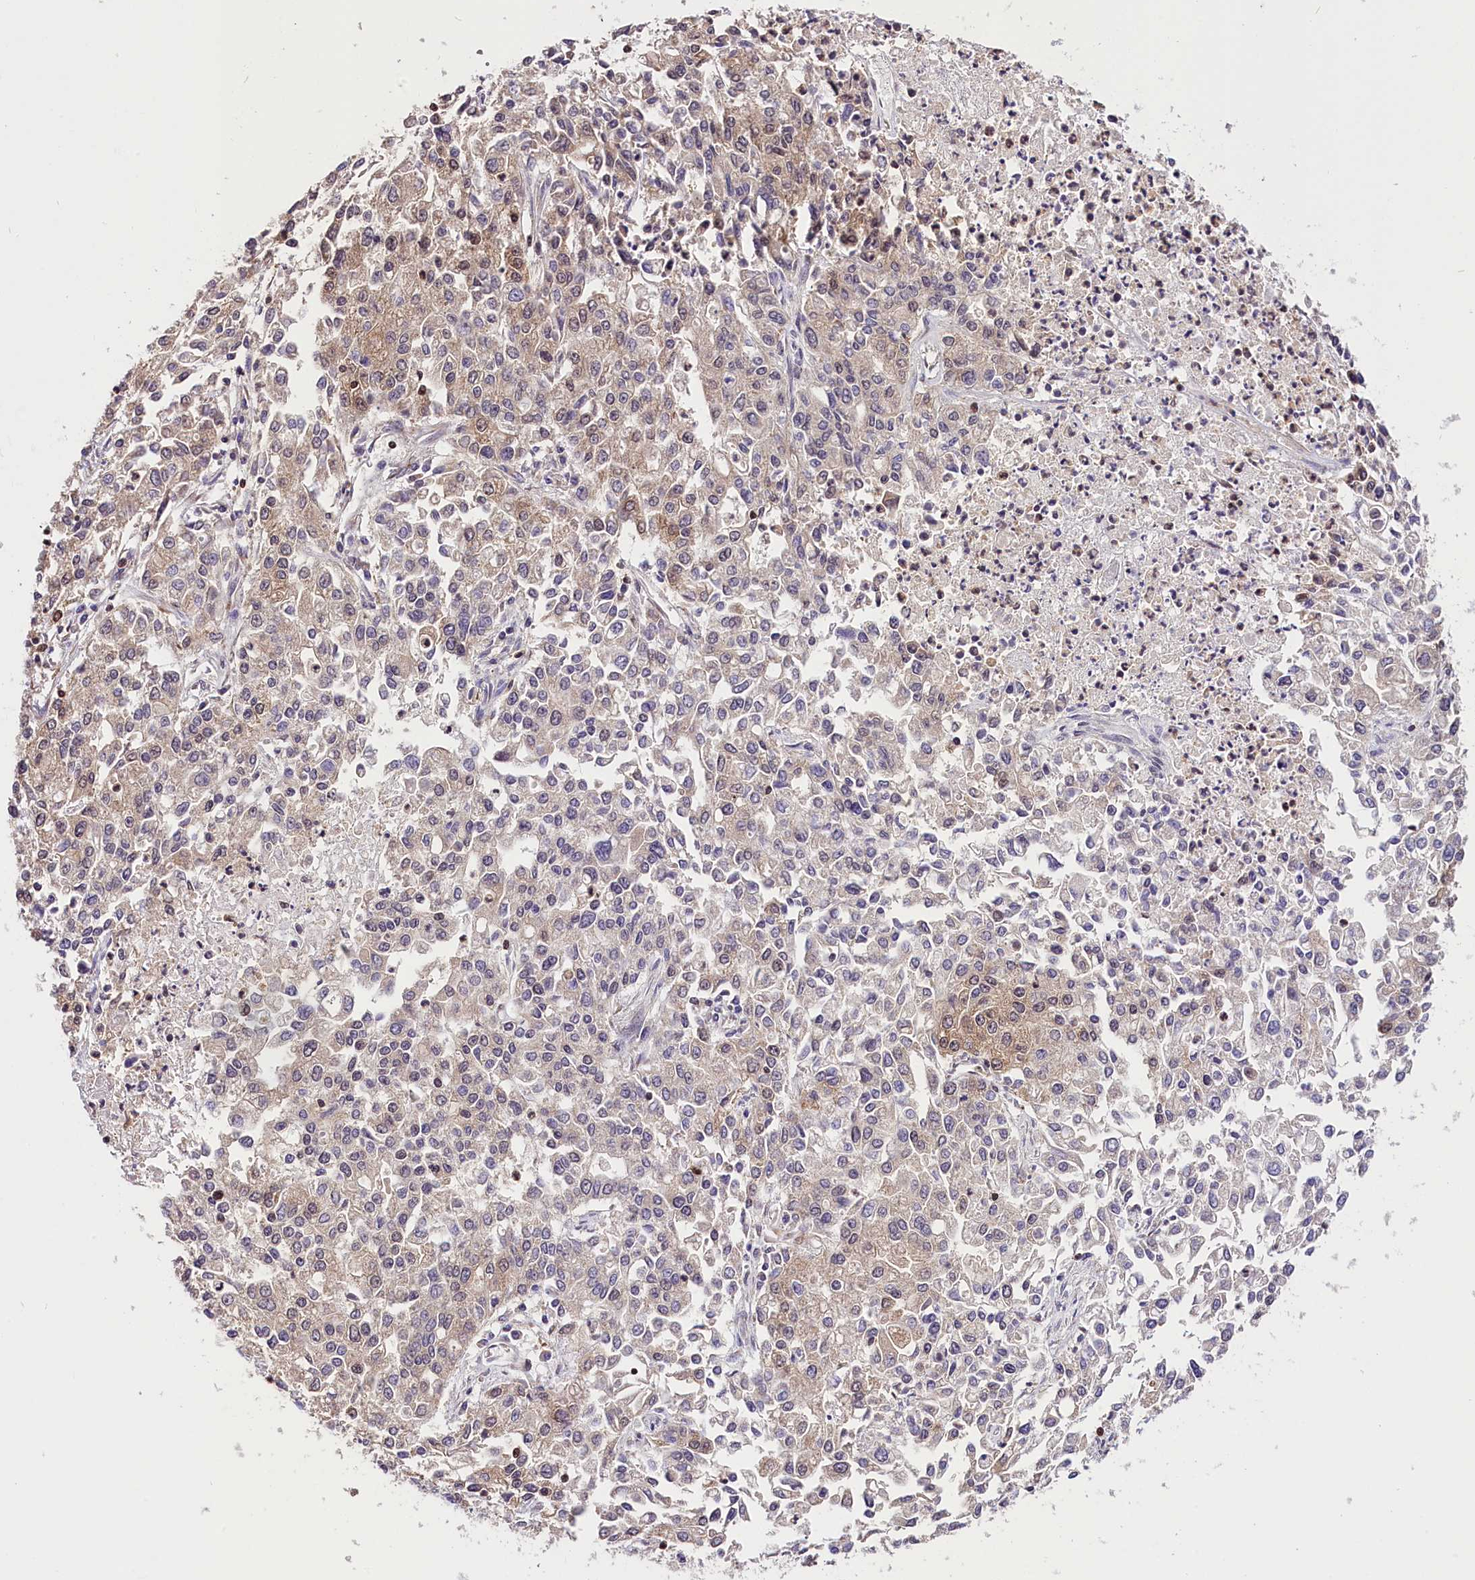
{"staining": {"intensity": "moderate", "quantity": "<25%", "location": "cytoplasmic/membranous"}, "tissue": "endometrial cancer", "cell_type": "Tumor cells", "image_type": "cancer", "snomed": [{"axis": "morphology", "description": "Adenocarcinoma, NOS"}, {"axis": "topography", "description": "Endometrium"}], "caption": "Endometrial cancer (adenocarcinoma) stained for a protein demonstrates moderate cytoplasmic/membranous positivity in tumor cells.", "gene": "CHORDC1", "patient": {"sex": "female", "age": 49}}